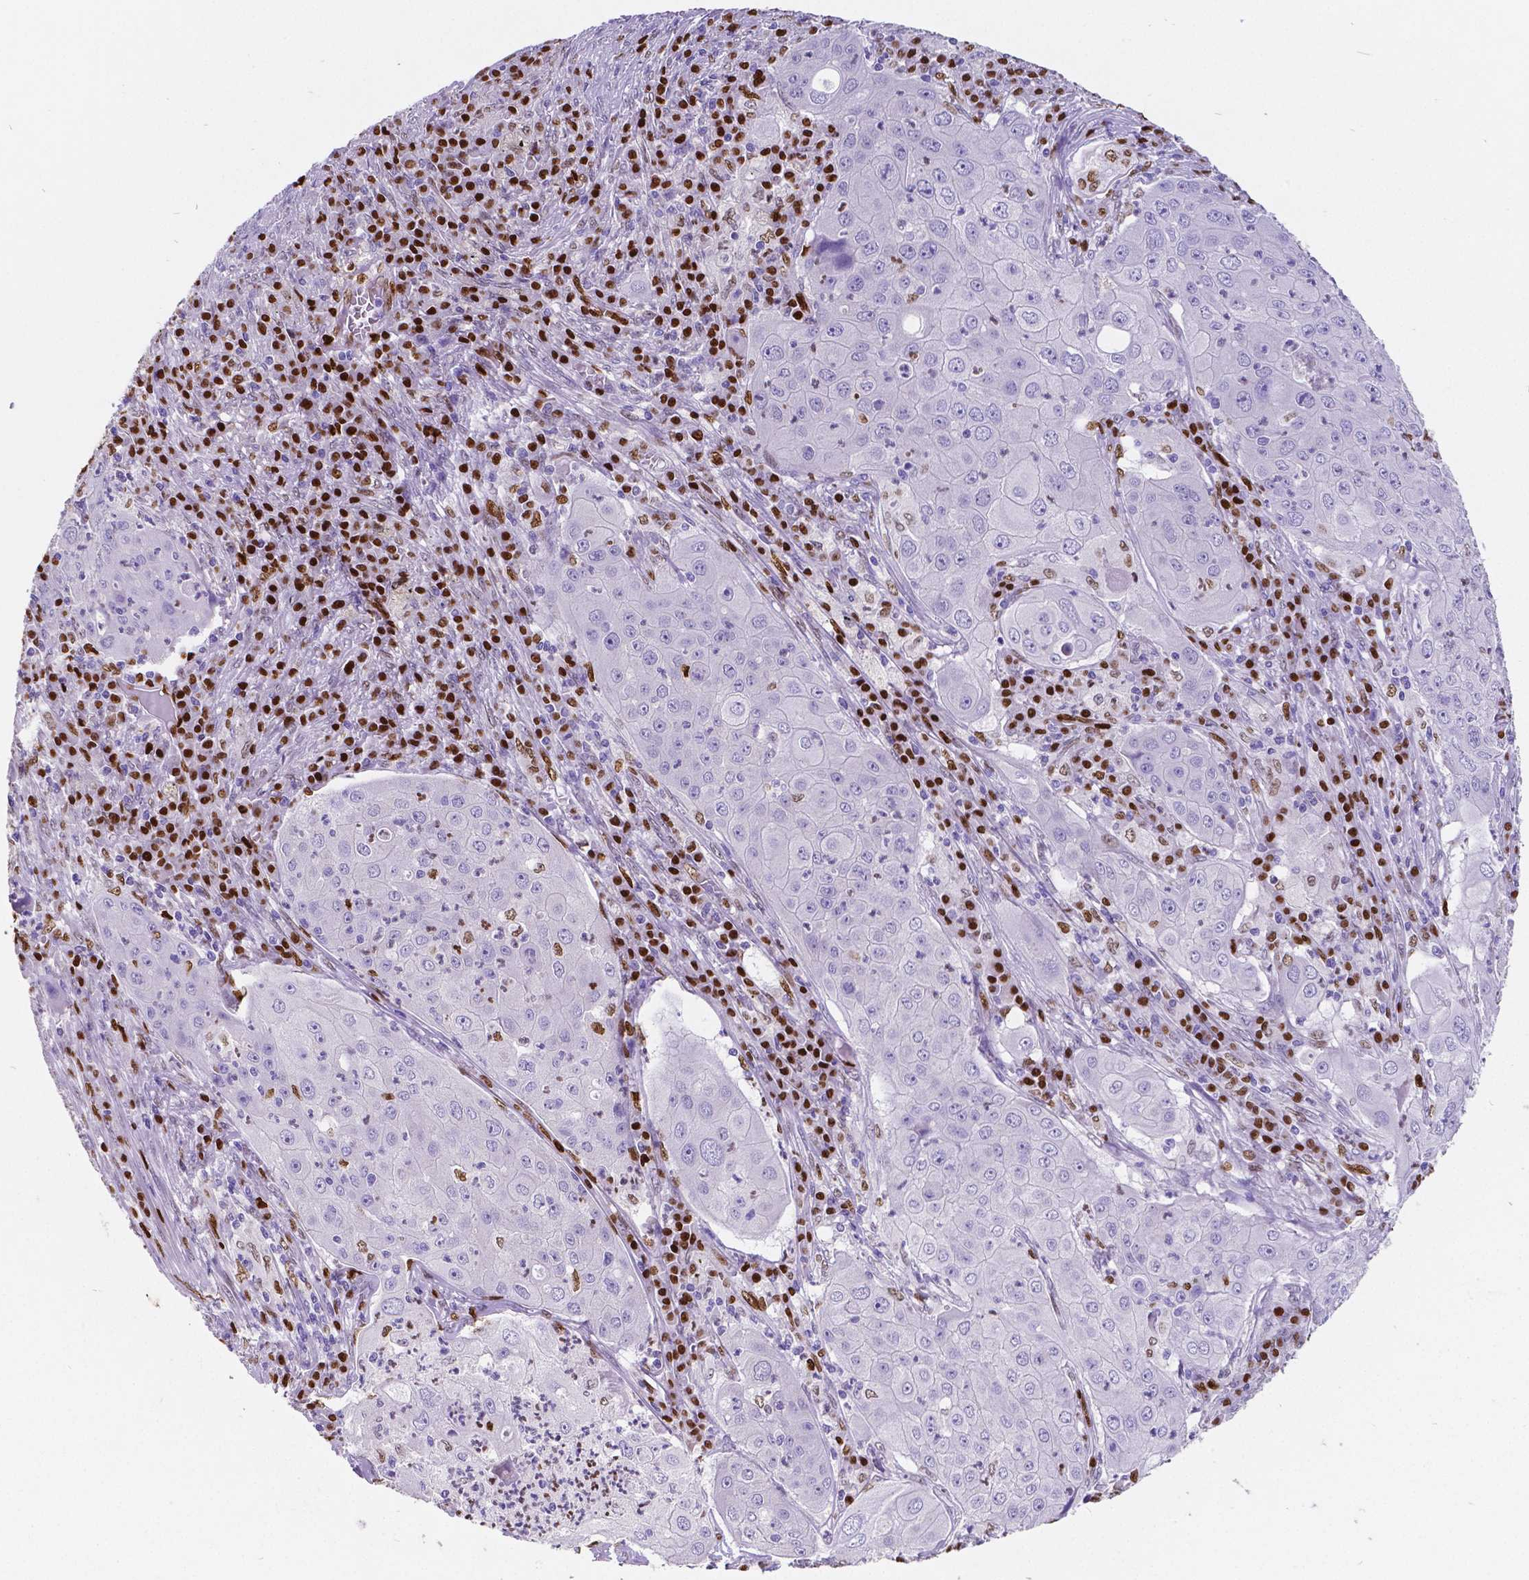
{"staining": {"intensity": "negative", "quantity": "none", "location": "none"}, "tissue": "lung cancer", "cell_type": "Tumor cells", "image_type": "cancer", "snomed": [{"axis": "morphology", "description": "Squamous cell carcinoma, NOS"}, {"axis": "topography", "description": "Lung"}], "caption": "The micrograph displays no staining of tumor cells in squamous cell carcinoma (lung).", "gene": "MEF2C", "patient": {"sex": "female", "age": 59}}